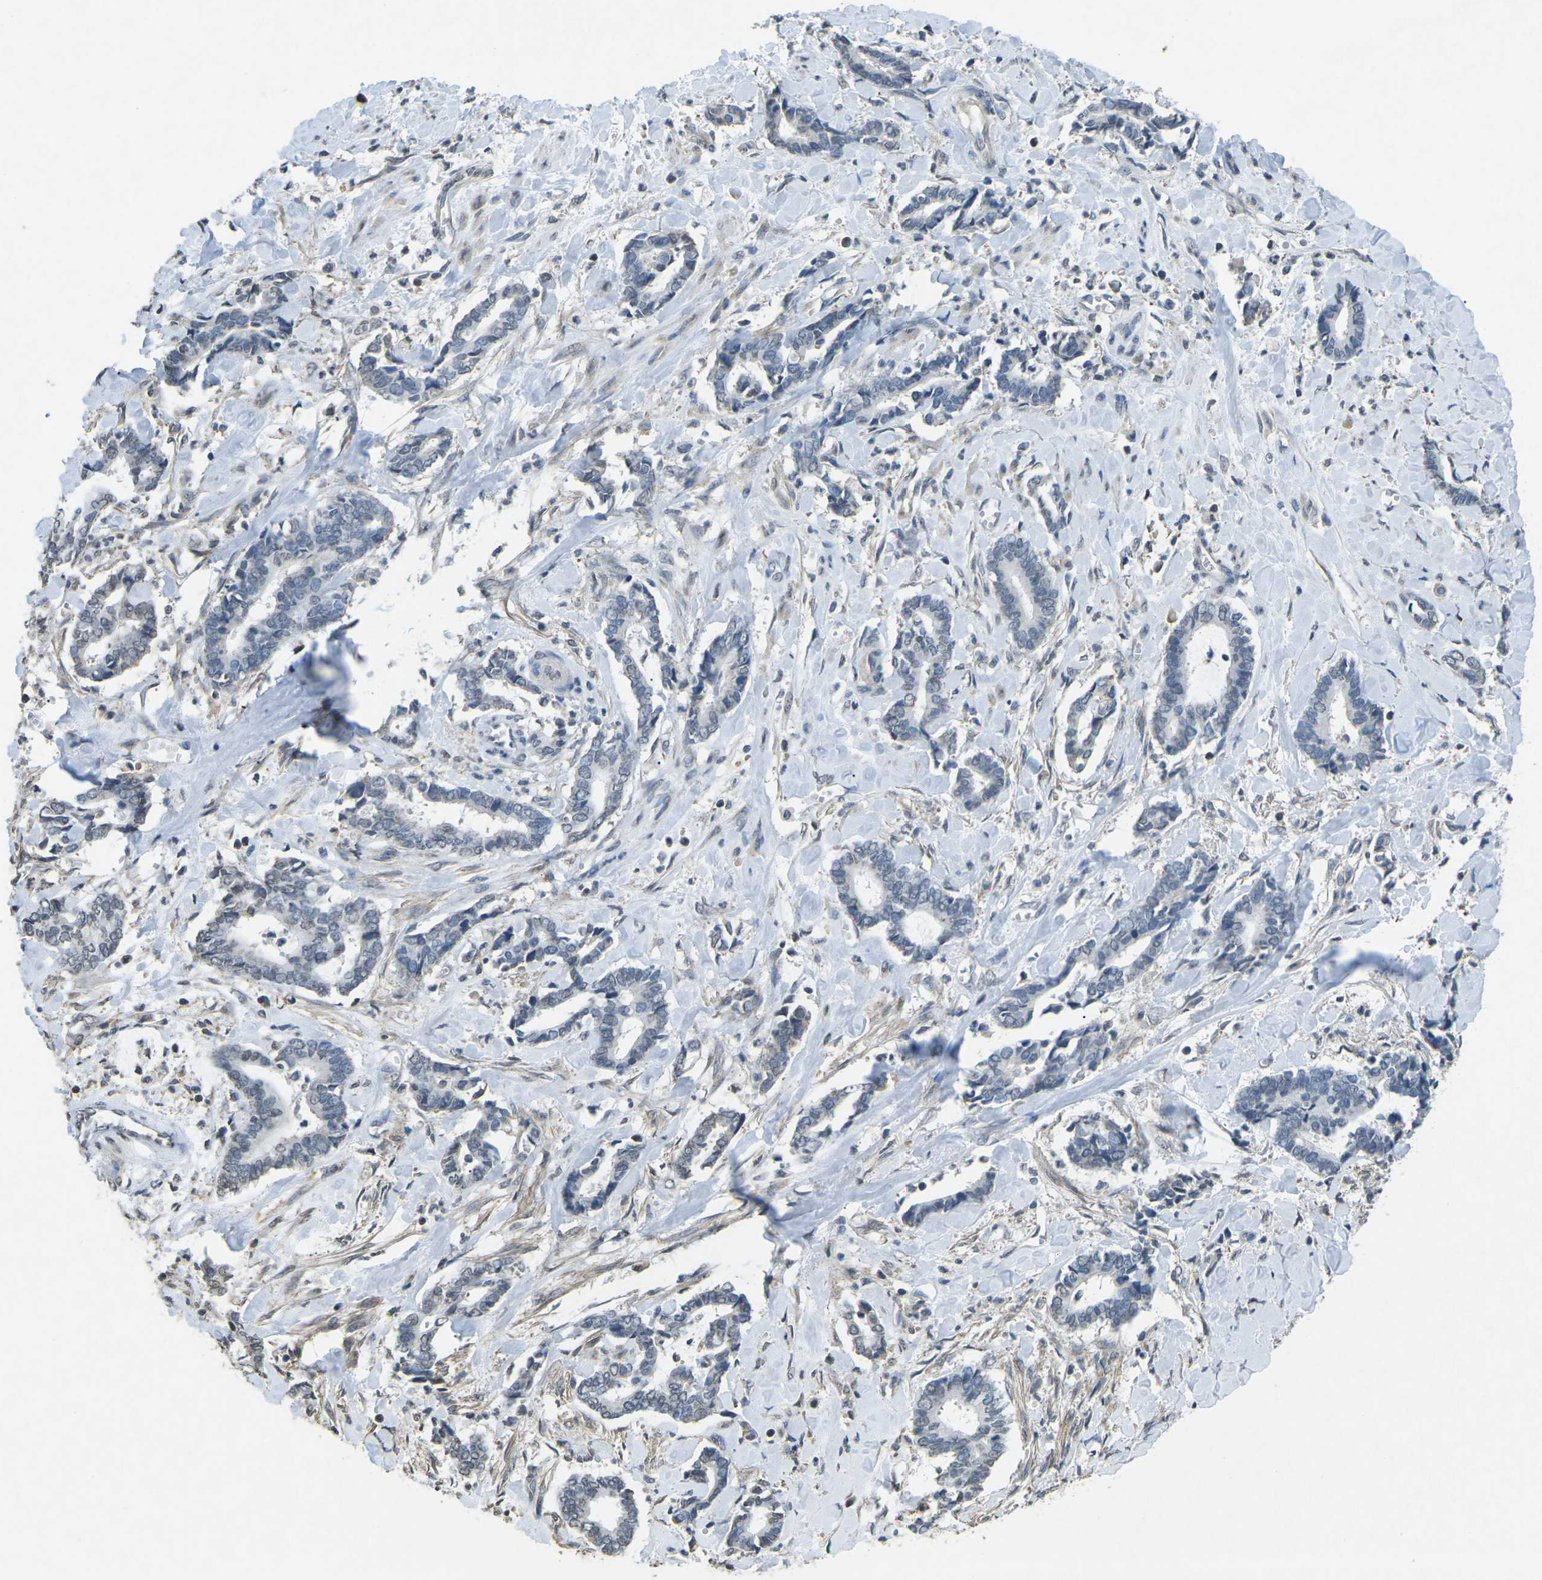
{"staining": {"intensity": "negative", "quantity": "none", "location": "none"}, "tissue": "cervical cancer", "cell_type": "Tumor cells", "image_type": "cancer", "snomed": [{"axis": "morphology", "description": "Adenocarcinoma, NOS"}, {"axis": "topography", "description": "Cervix"}], "caption": "IHC of cervical adenocarcinoma exhibits no staining in tumor cells.", "gene": "TFR2", "patient": {"sex": "female", "age": 44}}